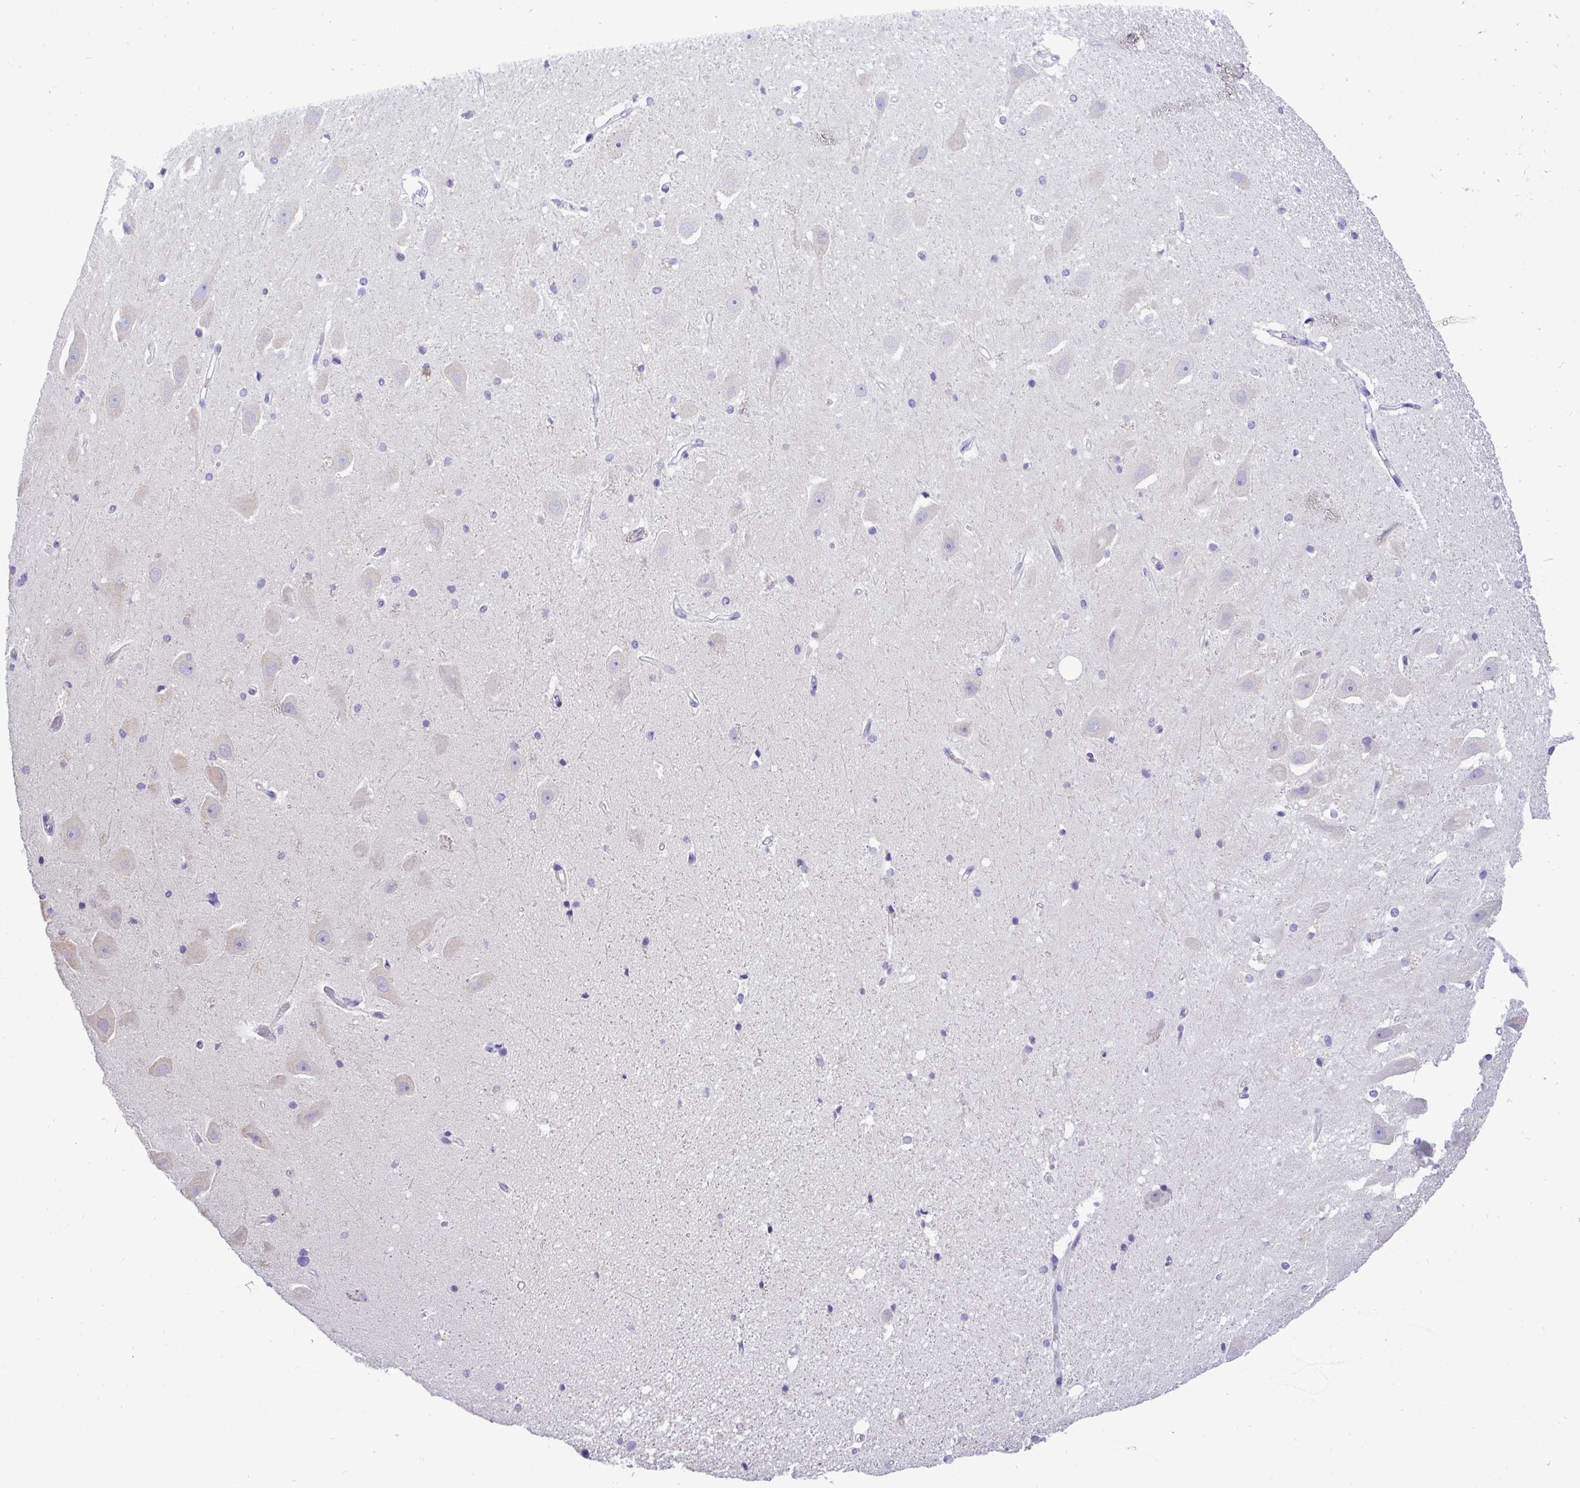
{"staining": {"intensity": "negative", "quantity": "none", "location": "none"}, "tissue": "hippocampus", "cell_type": "Glial cells", "image_type": "normal", "snomed": [{"axis": "morphology", "description": "Normal tissue, NOS"}, {"axis": "topography", "description": "Hippocampus"}], "caption": "Immunohistochemical staining of unremarkable hippocampus reveals no significant expression in glial cells. (Brightfield microscopy of DAB IHC at high magnification).", "gene": "ST8SIA2", "patient": {"sex": "male", "age": 63}}